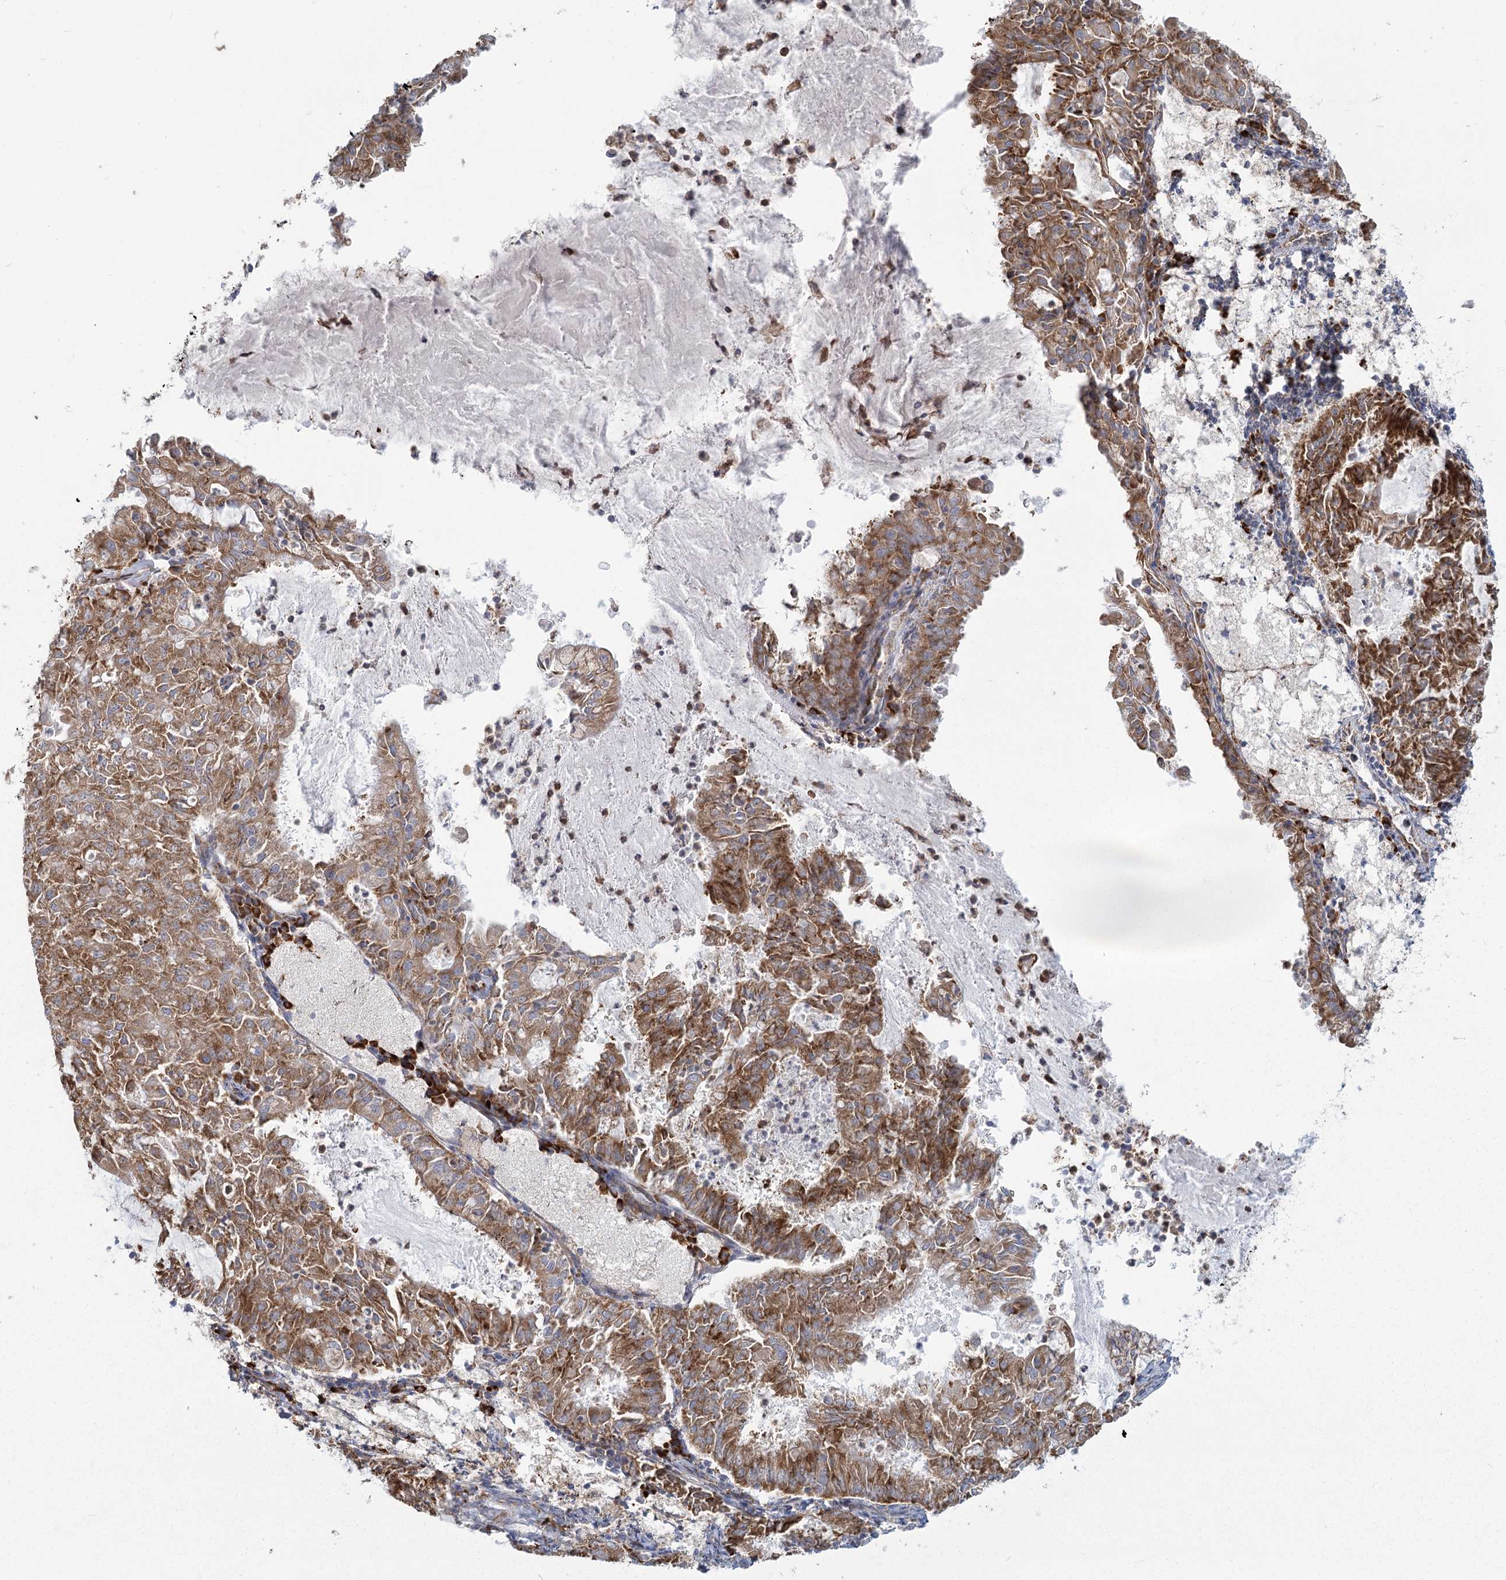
{"staining": {"intensity": "moderate", "quantity": ">75%", "location": "cytoplasmic/membranous"}, "tissue": "endometrial cancer", "cell_type": "Tumor cells", "image_type": "cancer", "snomed": [{"axis": "morphology", "description": "Adenocarcinoma, NOS"}, {"axis": "topography", "description": "Endometrium"}], "caption": "This is a micrograph of IHC staining of adenocarcinoma (endometrial), which shows moderate positivity in the cytoplasmic/membranous of tumor cells.", "gene": "HARS2", "patient": {"sex": "female", "age": 57}}